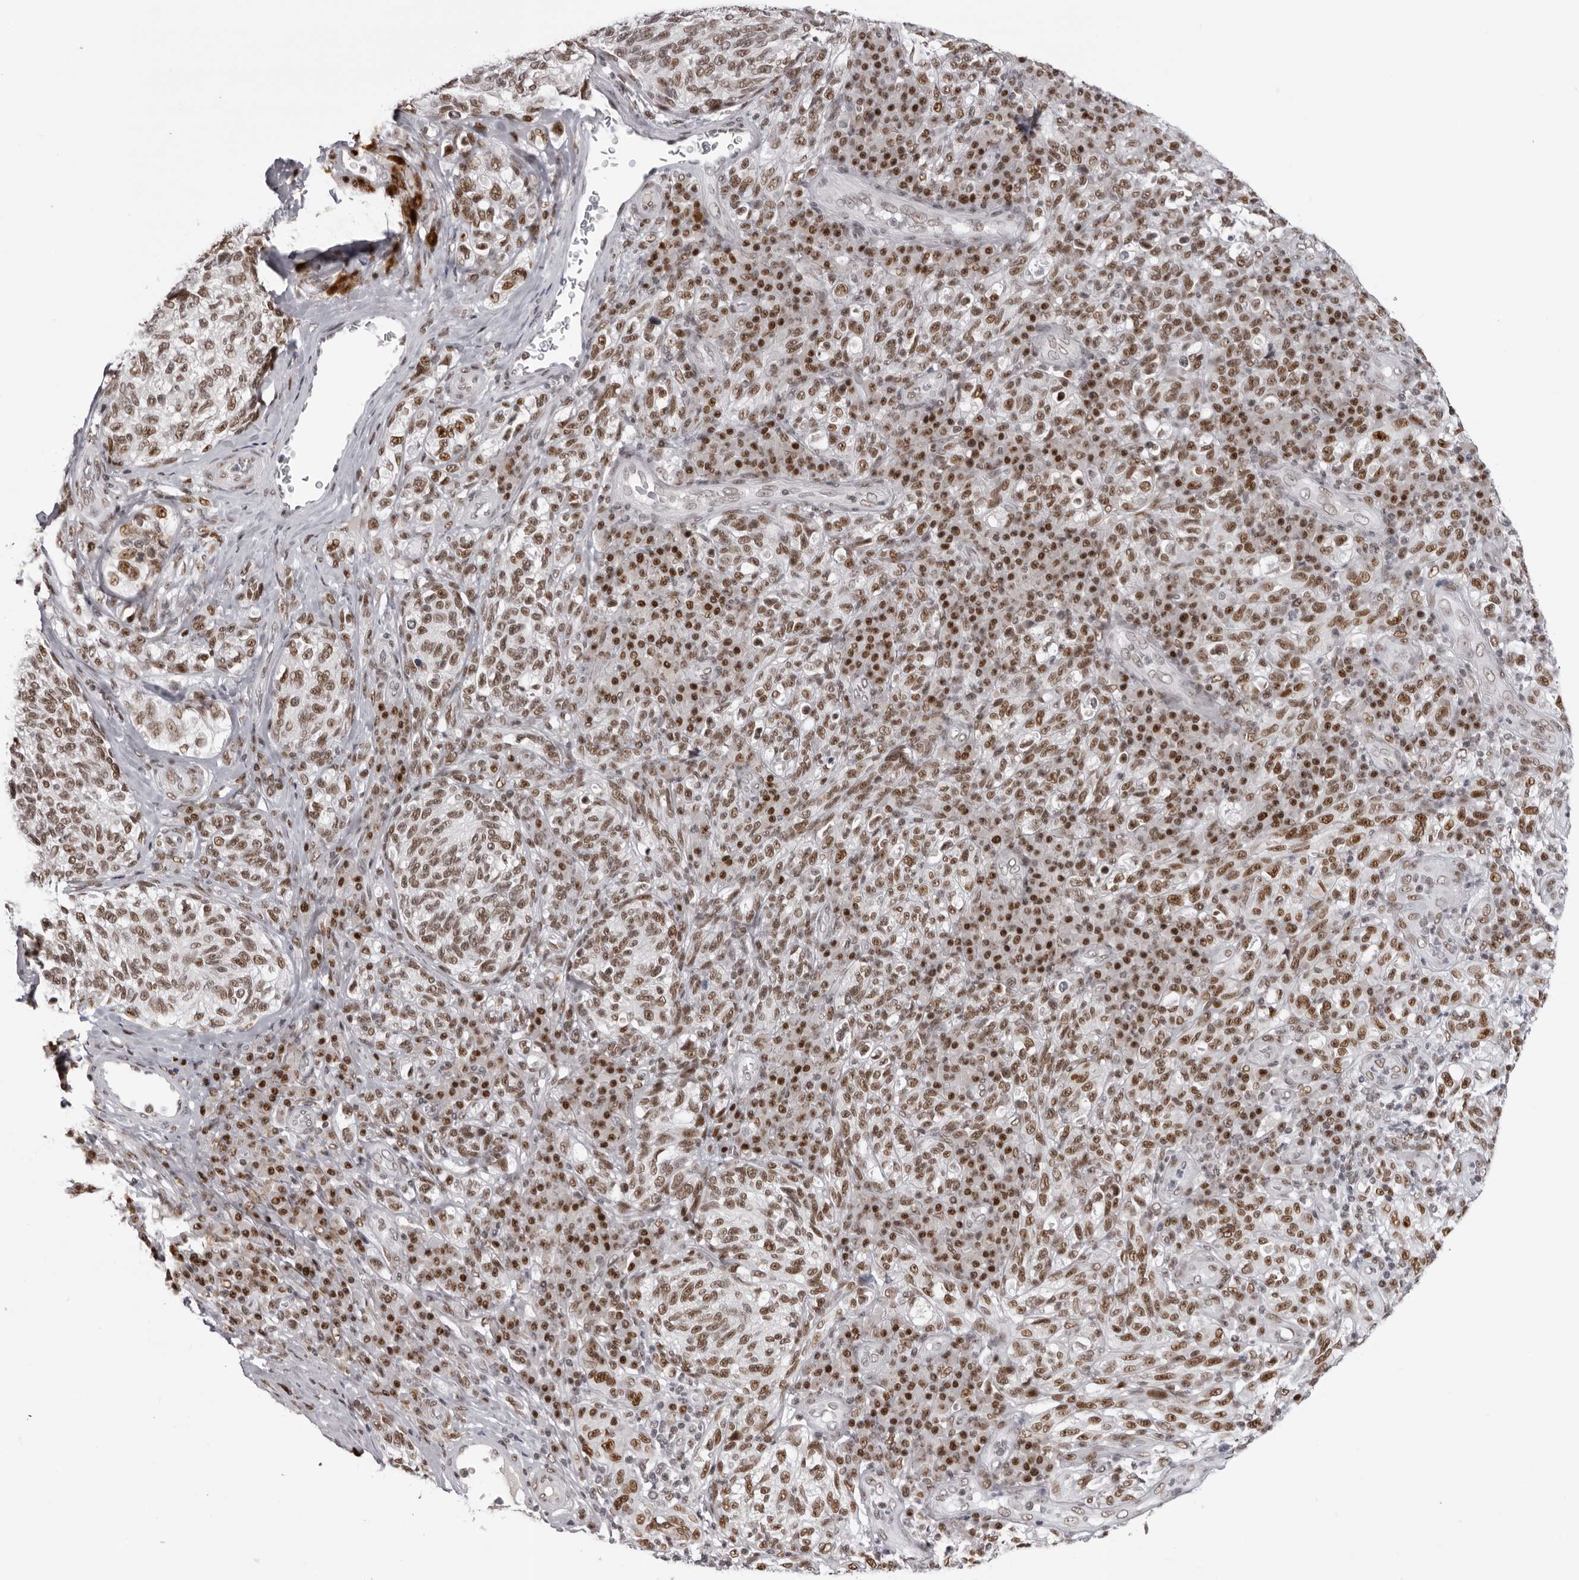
{"staining": {"intensity": "moderate", "quantity": ">75%", "location": "nuclear"}, "tissue": "melanoma", "cell_type": "Tumor cells", "image_type": "cancer", "snomed": [{"axis": "morphology", "description": "Malignant melanoma, NOS"}, {"axis": "topography", "description": "Skin"}], "caption": "Immunohistochemical staining of human melanoma reveals medium levels of moderate nuclear positivity in about >75% of tumor cells.", "gene": "HEXIM2", "patient": {"sex": "female", "age": 73}}